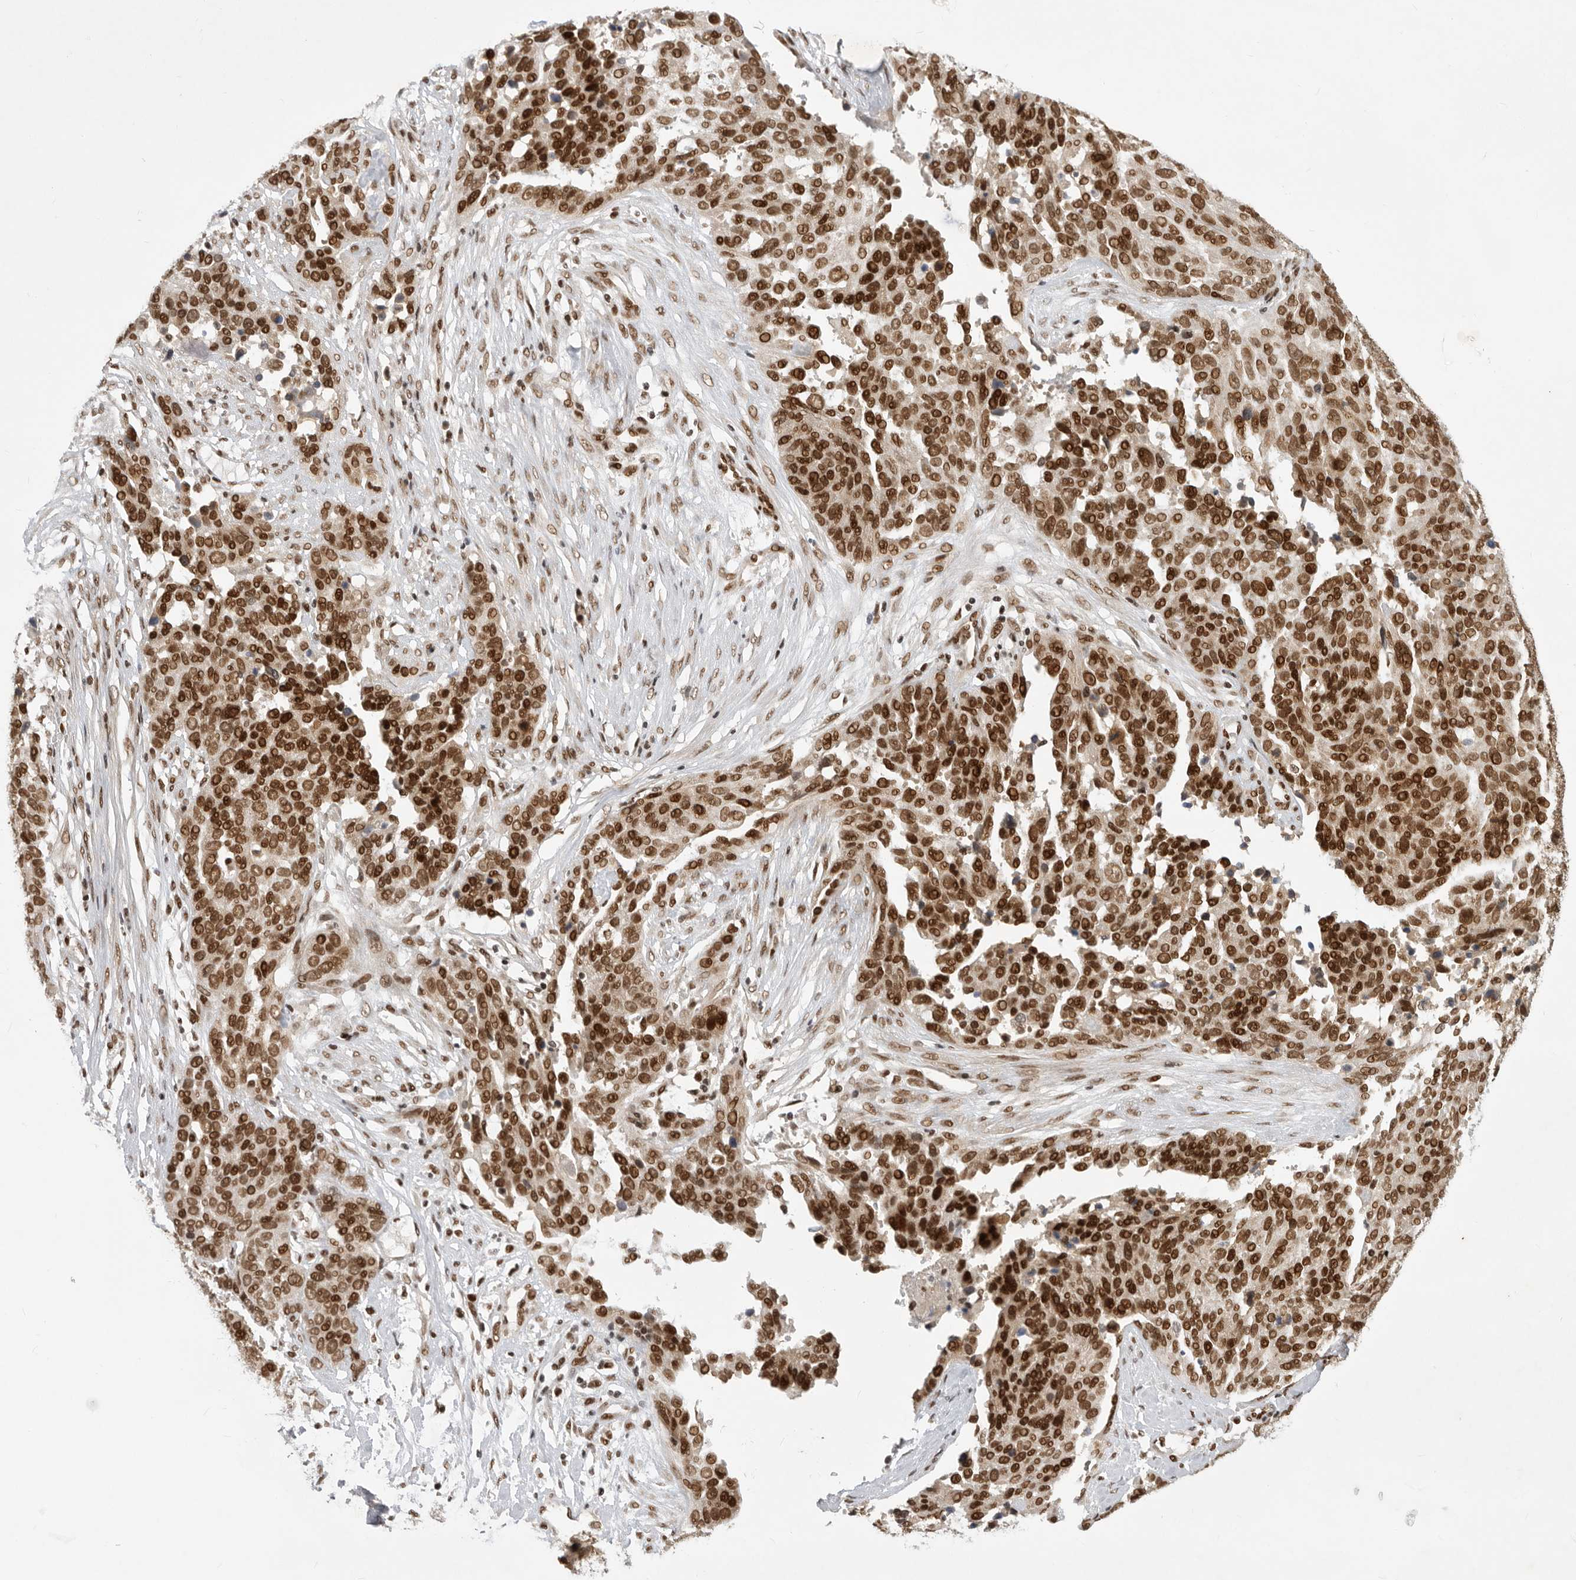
{"staining": {"intensity": "strong", "quantity": ">75%", "location": "nuclear"}, "tissue": "ovarian cancer", "cell_type": "Tumor cells", "image_type": "cancer", "snomed": [{"axis": "morphology", "description": "Cystadenocarcinoma, serous, NOS"}, {"axis": "topography", "description": "Ovary"}], "caption": "DAB immunohistochemical staining of serous cystadenocarcinoma (ovarian) reveals strong nuclear protein expression in about >75% of tumor cells. Immunohistochemistry (ihc) stains the protein in brown and the nuclei are stained blue.", "gene": "ZNF830", "patient": {"sex": "female", "age": 44}}